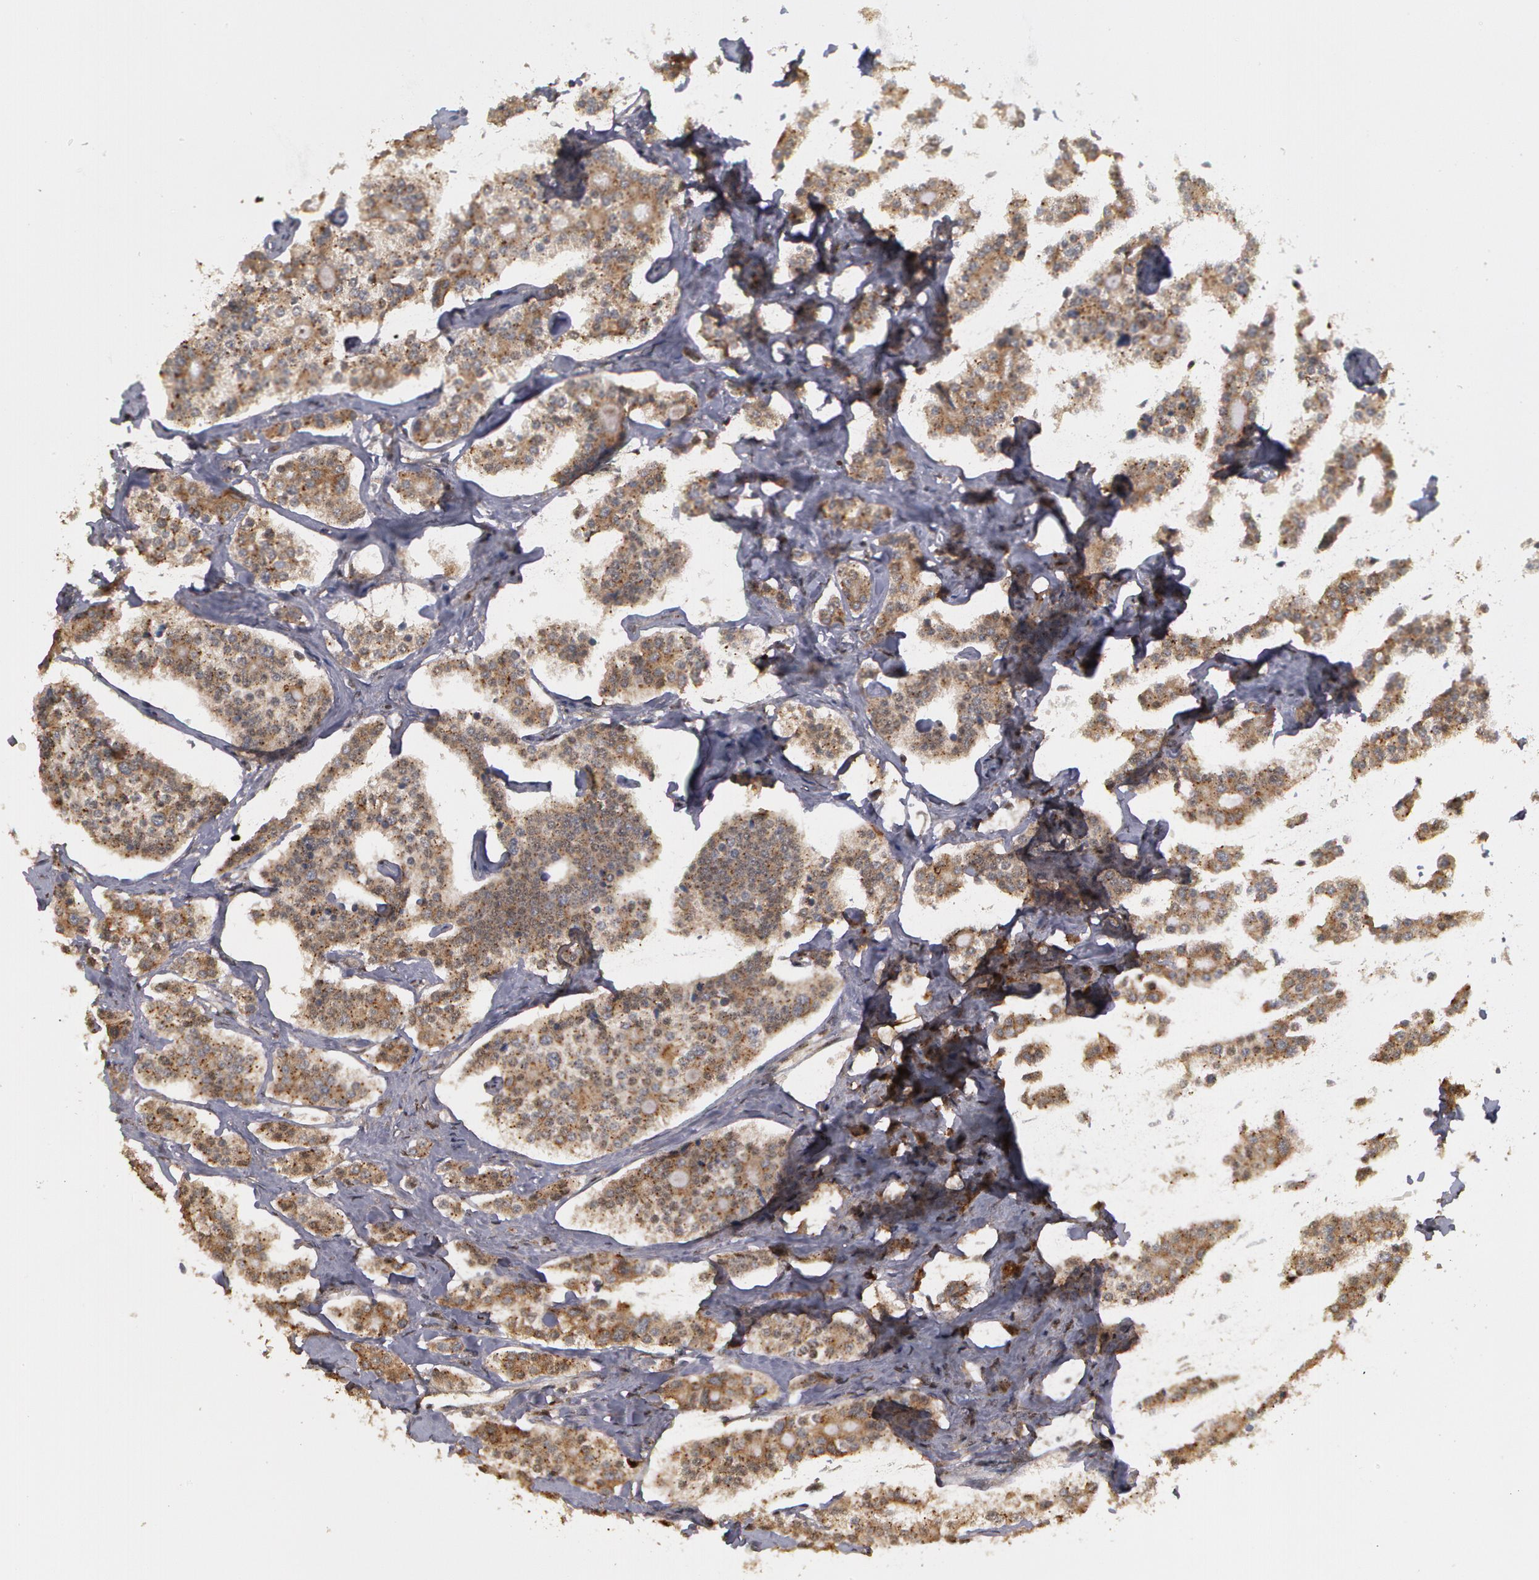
{"staining": {"intensity": "moderate", "quantity": ">75%", "location": "cytoplasmic/membranous,nuclear"}, "tissue": "carcinoid", "cell_type": "Tumor cells", "image_type": "cancer", "snomed": [{"axis": "morphology", "description": "Carcinoid, malignant, NOS"}, {"axis": "topography", "description": "Small intestine"}], "caption": "A brown stain labels moderate cytoplasmic/membranous and nuclear expression of a protein in human carcinoid tumor cells. The protein is shown in brown color, while the nuclei are stained blue.", "gene": "GLIS1", "patient": {"sex": "male", "age": 63}}